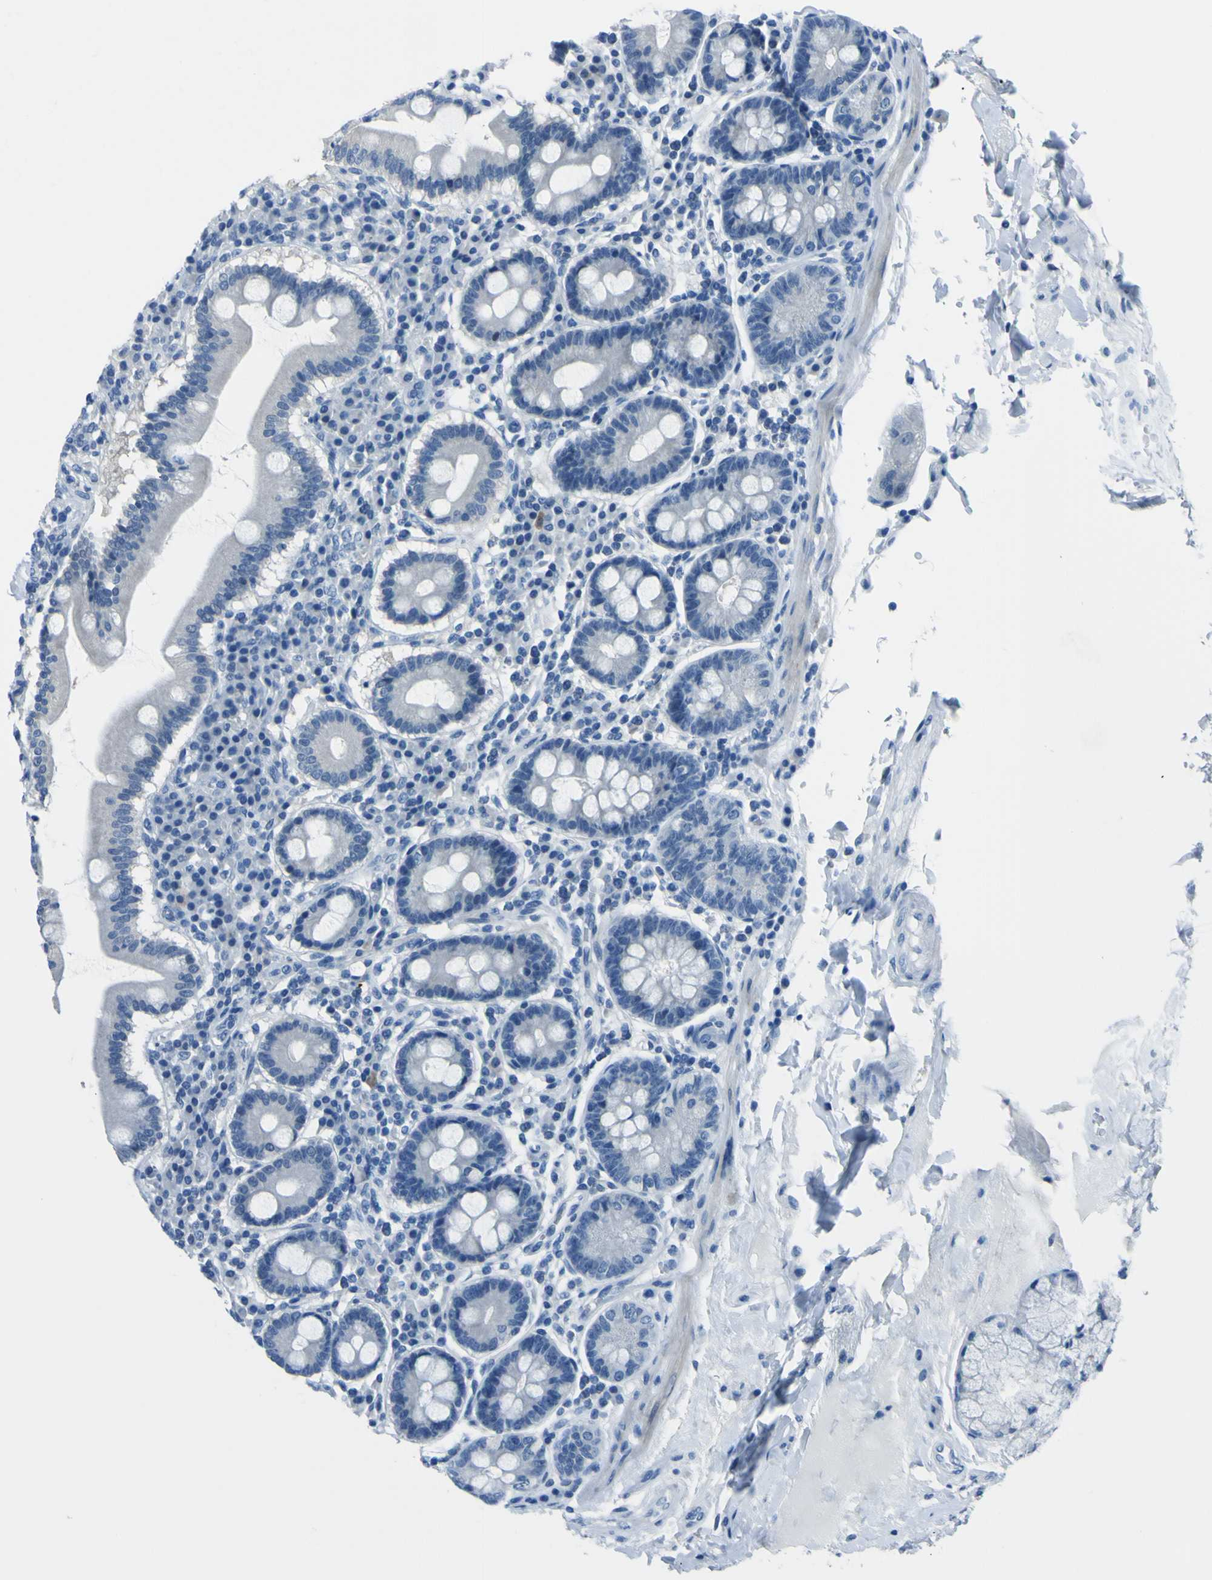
{"staining": {"intensity": "negative", "quantity": "none", "location": "none"}, "tissue": "duodenum", "cell_type": "Glandular cells", "image_type": "normal", "snomed": [{"axis": "morphology", "description": "Normal tissue, NOS"}, {"axis": "topography", "description": "Duodenum"}], "caption": "This is an immunohistochemistry micrograph of normal duodenum. There is no positivity in glandular cells.", "gene": "PHKG1", "patient": {"sex": "male", "age": 50}}